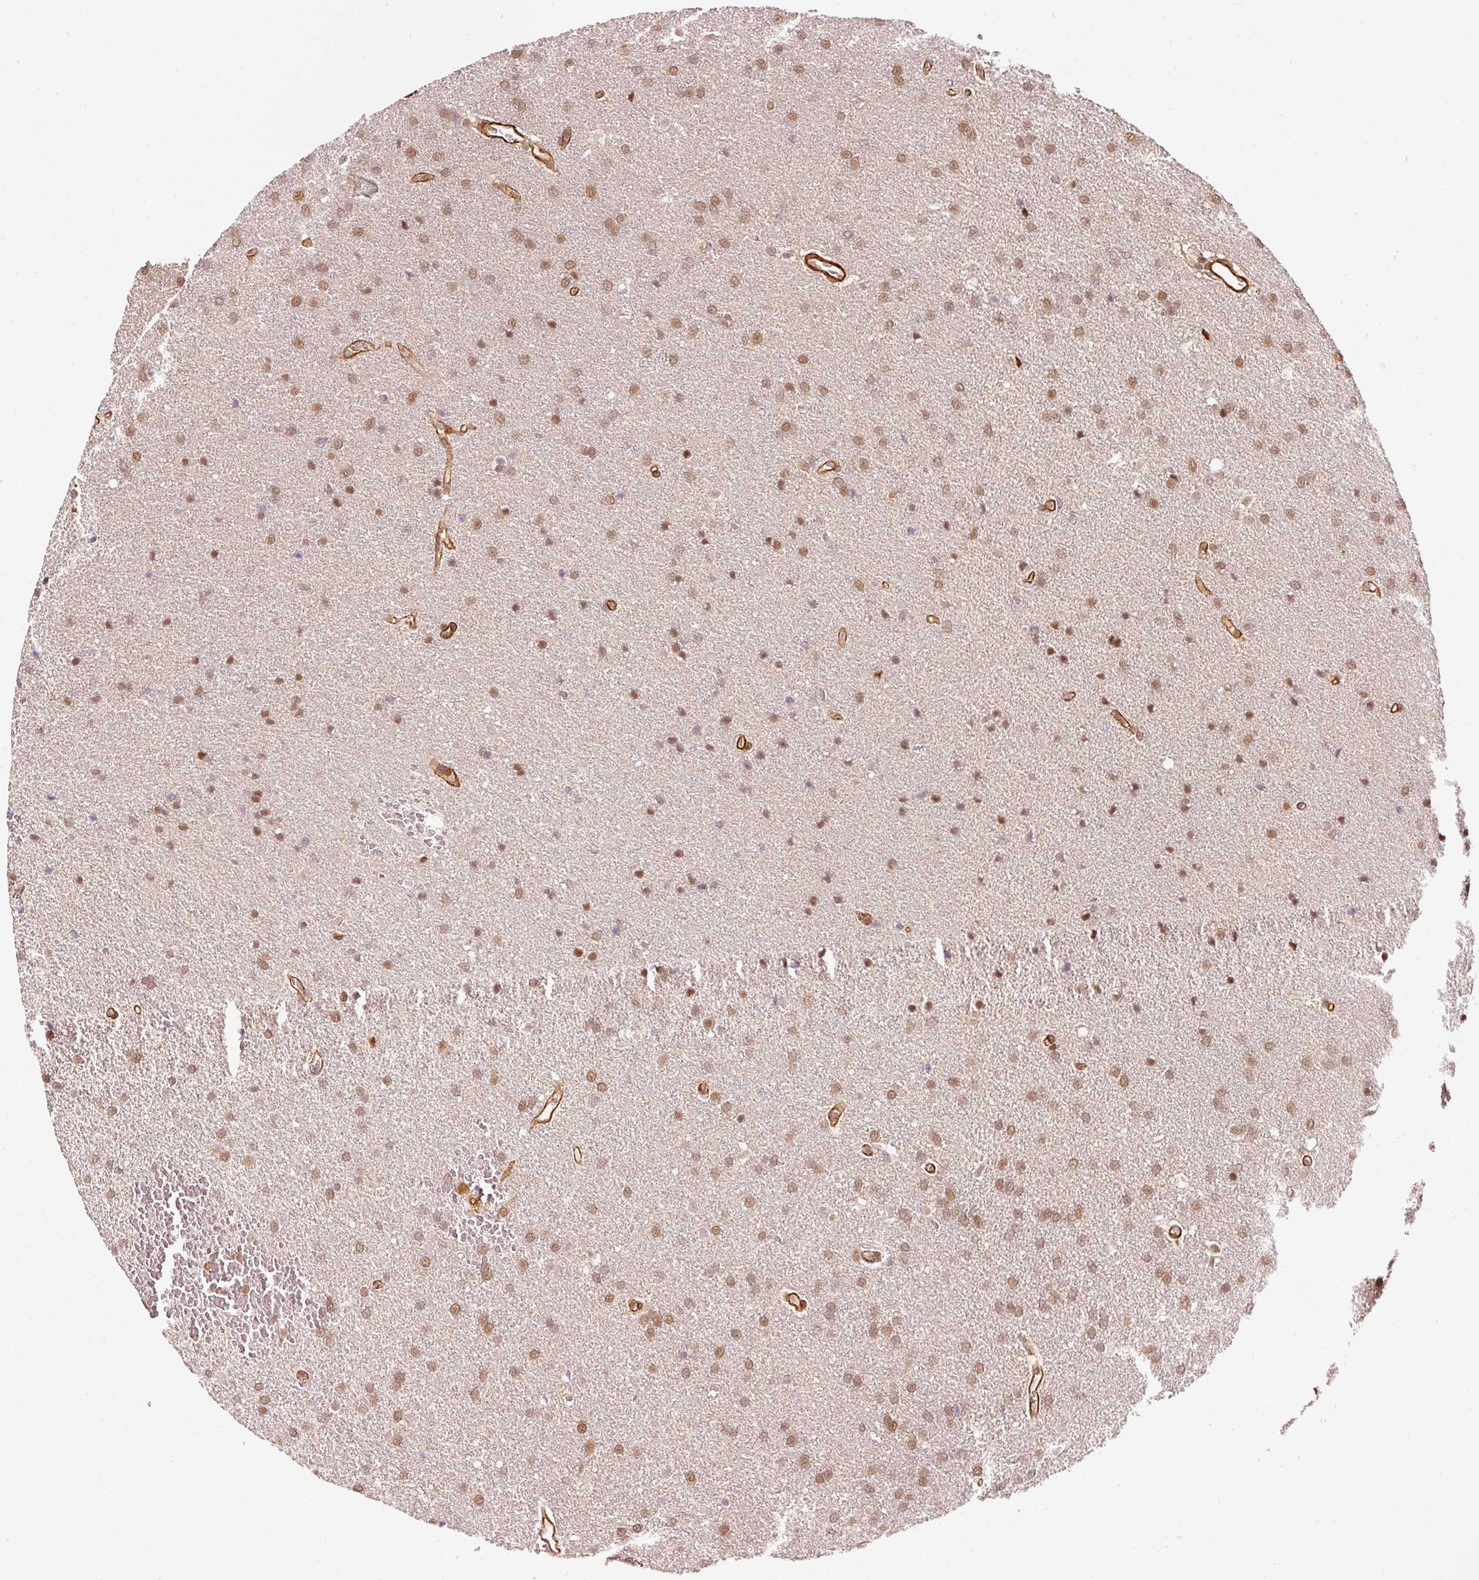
{"staining": {"intensity": "moderate", "quantity": ">75%", "location": "nuclear"}, "tissue": "glioma", "cell_type": "Tumor cells", "image_type": "cancer", "snomed": [{"axis": "morphology", "description": "Glioma, malignant, Low grade"}, {"axis": "topography", "description": "Brain"}], "caption": "IHC of human low-grade glioma (malignant) demonstrates medium levels of moderate nuclear positivity in approximately >75% of tumor cells.", "gene": "PSMD1", "patient": {"sex": "female", "age": 34}}